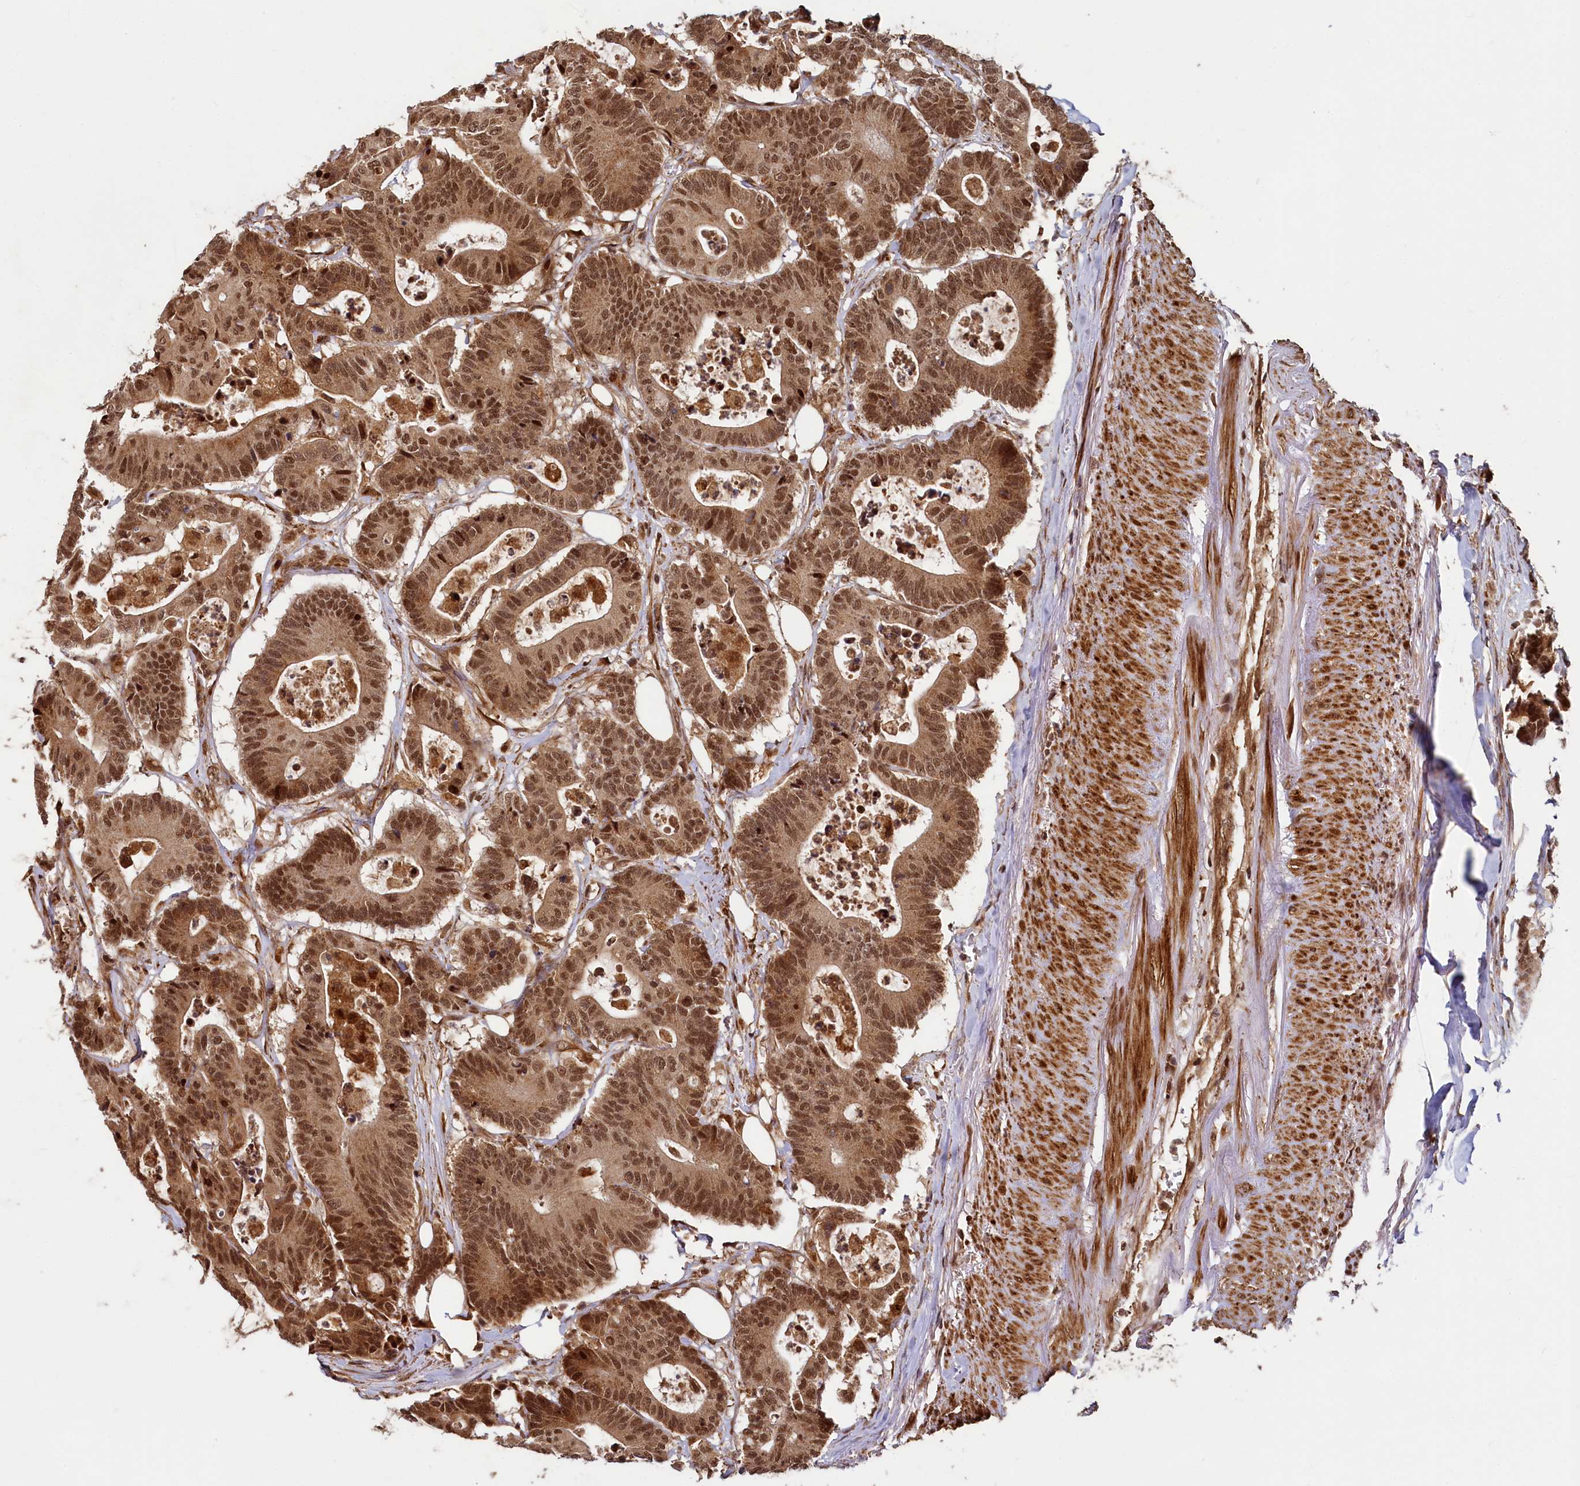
{"staining": {"intensity": "moderate", "quantity": ">75%", "location": "cytoplasmic/membranous,nuclear"}, "tissue": "colorectal cancer", "cell_type": "Tumor cells", "image_type": "cancer", "snomed": [{"axis": "morphology", "description": "Adenocarcinoma, NOS"}, {"axis": "topography", "description": "Colon"}], "caption": "Immunohistochemical staining of colorectal adenocarcinoma displays medium levels of moderate cytoplasmic/membranous and nuclear protein staining in about >75% of tumor cells.", "gene": "TRIM23", "patient": {"sex": "female", "age": 84}}